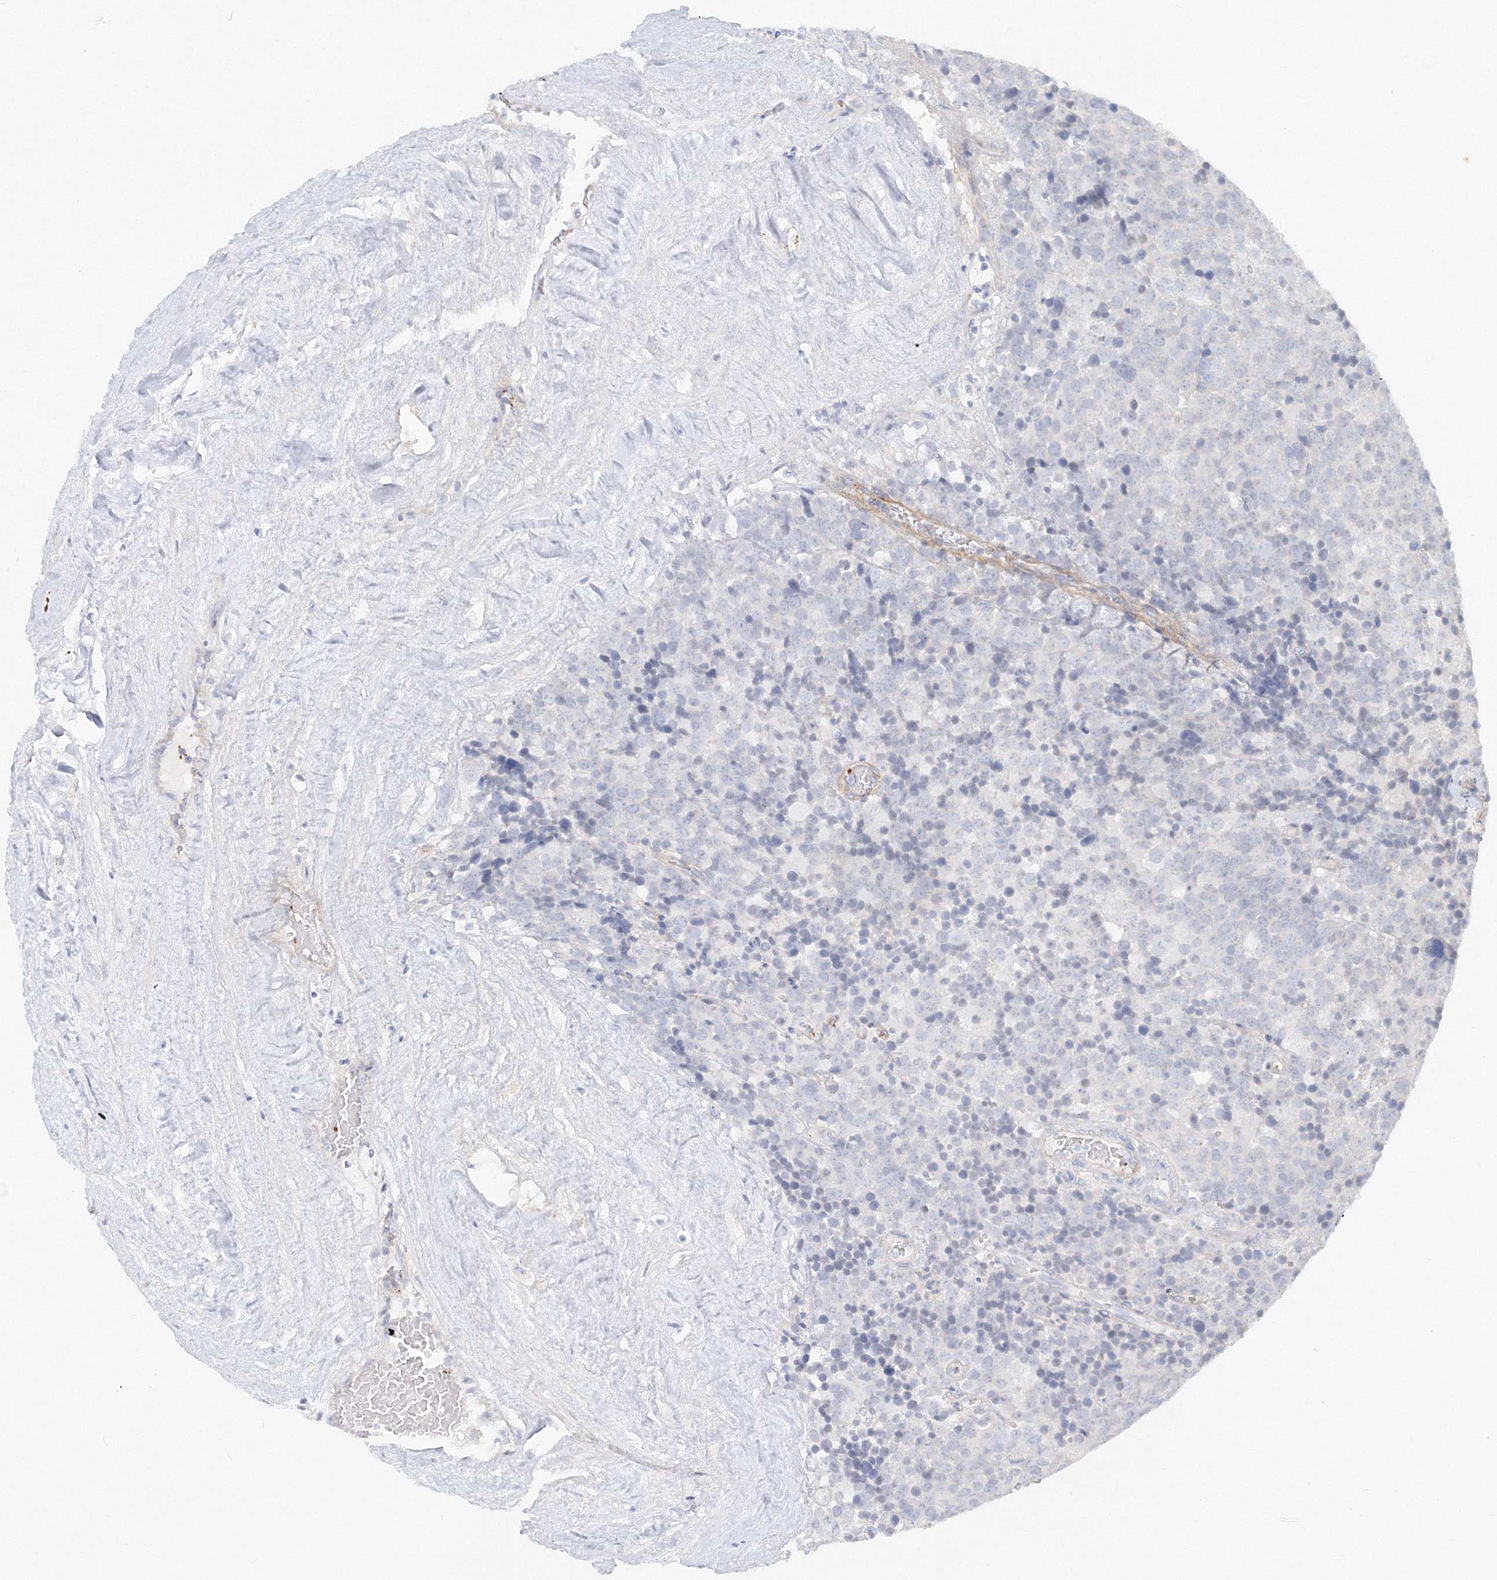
{"staining": {"intensity": "negative", "quantity": "none", "location": "none"}, "tissue": "testis cancer", "cell_type": "Tumor cells", "image_type": "cancer", "snomed": [{"axis": "morphology", "description": "Seminoma, NOS"}, {"axis": "topography", "description": "Testis"}], "caption": "High magnification brightfield microscopy of testis seminoma stained with DAB (3,3'-diaminobenzidine) (brown) and counterstained with hematoxylin (blue): tumor cells show no significant expression. Brightfield microscopy of immunohistochemistry (IHC) stained with DAB (3,3'-diaminobenzidine) (brown) and hematoxylin (blue), captured at high magnification.", "gene": "MMRN1", "patient": {"sex": "male", "age": 71}}